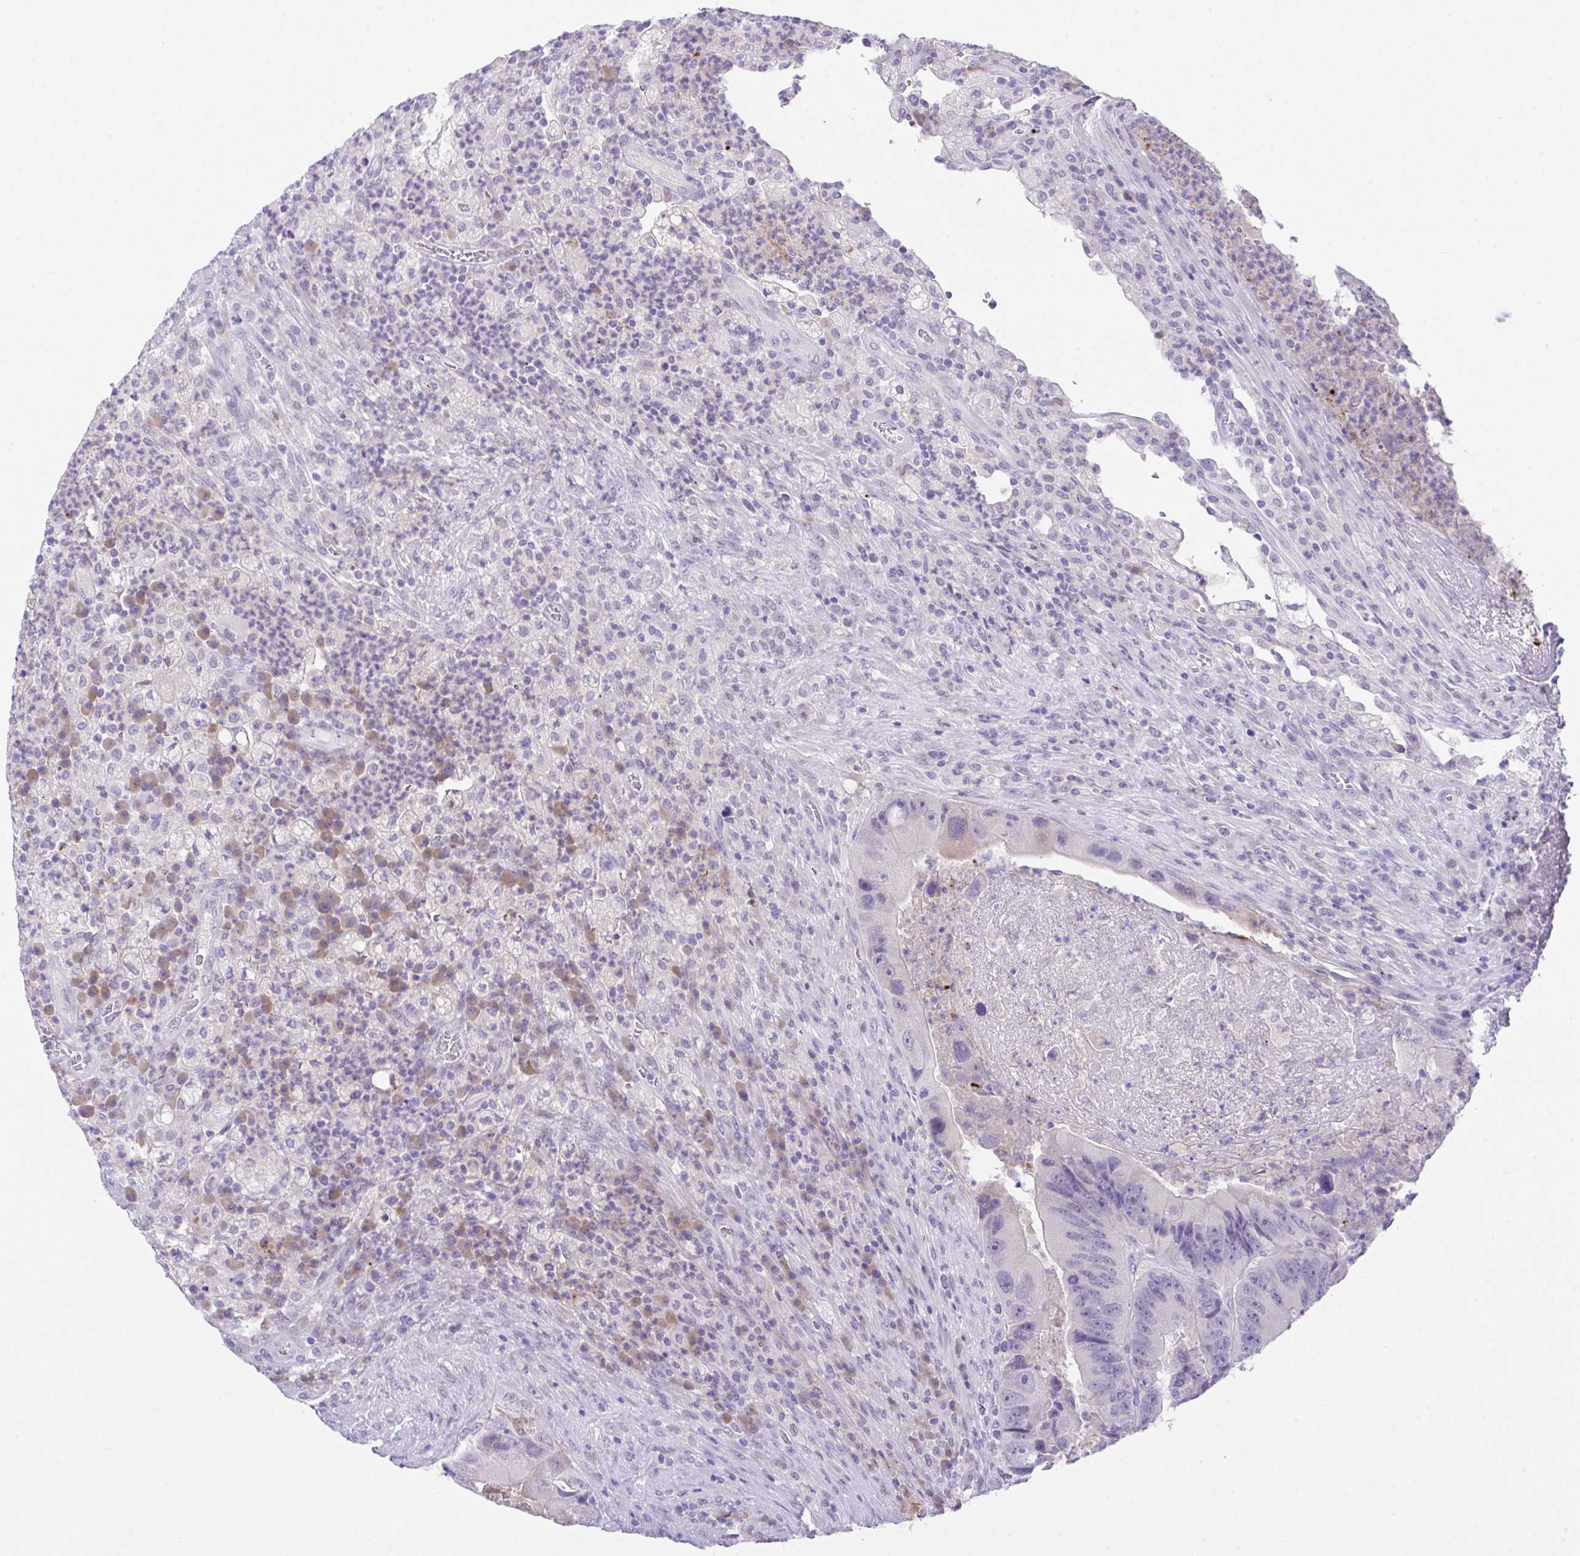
{"staining": {"intensity": "negative", "quantity": "none", "location": "none"}, "tissue": "colorectal cancer", "cell_type": "Tumor cells", "image_type": "cancer", "snomed": [{"axis": "morphology", "description": "Adenocarcinoma, NOS"}, {"axis": "topography", "description": "Colon"}], "caption": "Immunohistochemistry histopathology image of colorectal cancer (adenocarcinoma) stained for a protein (brown), which reveals no expression in tumor cells. Nuclei are stained in blue.", "gene": "HOXB4", "patient": {"sex": "female", "age": 86}}